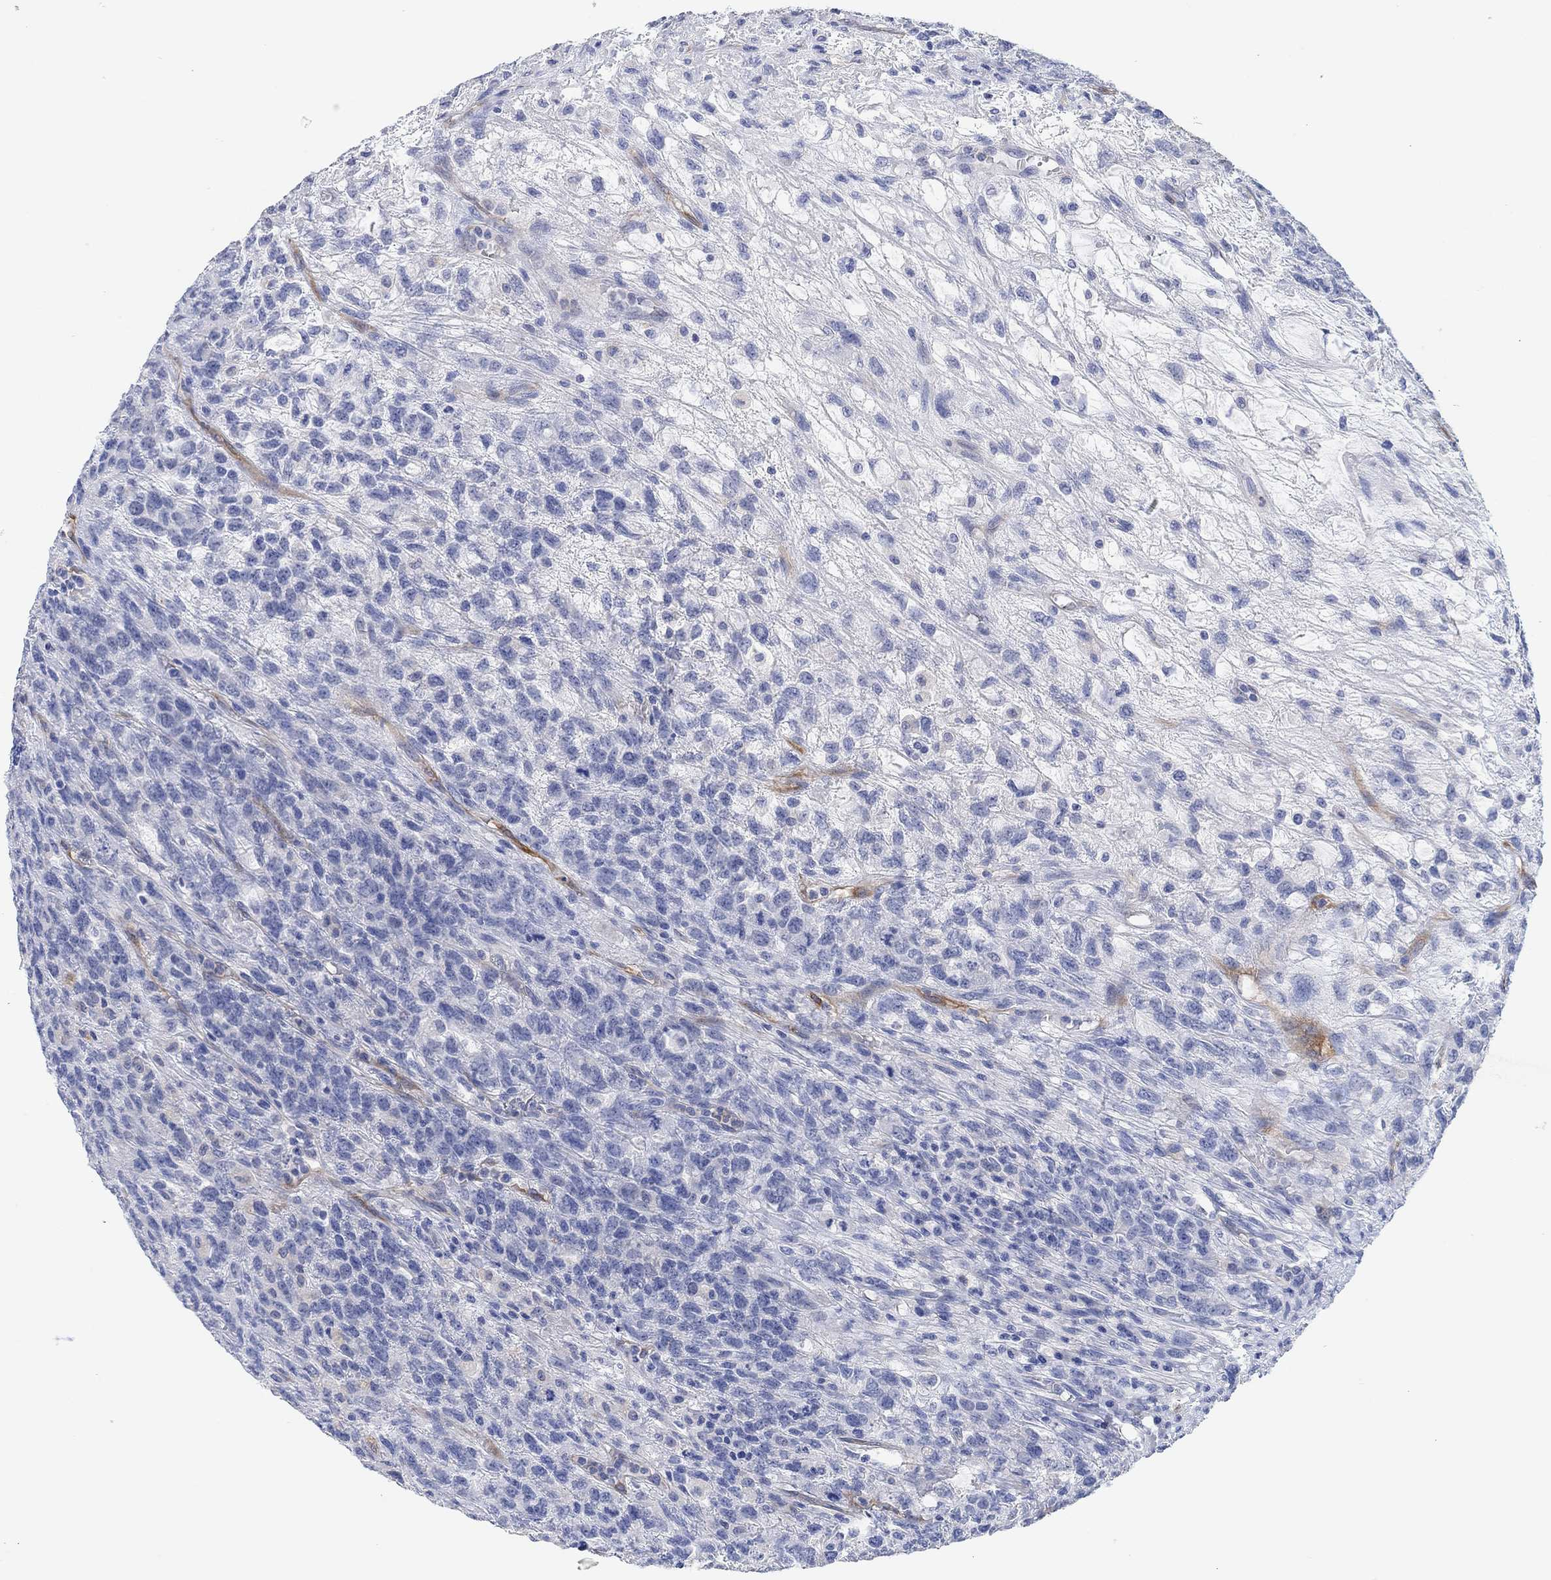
{"staining": {"intensity": "negative", "quantity": "none", "location": "none"}, "tissue": "testis cancer", "cell_type": "Tumor cells", "image_type": "cancer", "snomed": [{"axis": "morphology", "description": "Seminoma, NOS"}, {"axis": "topography", "description": "Testis"}], "caption": "Tumor cells are negative for protein expression in human testis cancer. The staining was performed using DAB (3,3'-diaminobenzidine) to visualize the protein expression in brown, while the nuclei were stained in blue with hematoxylin (Magnification: 20x).", "gene": "VAT1L", "patient": {"sex": "male", "age": 52}}